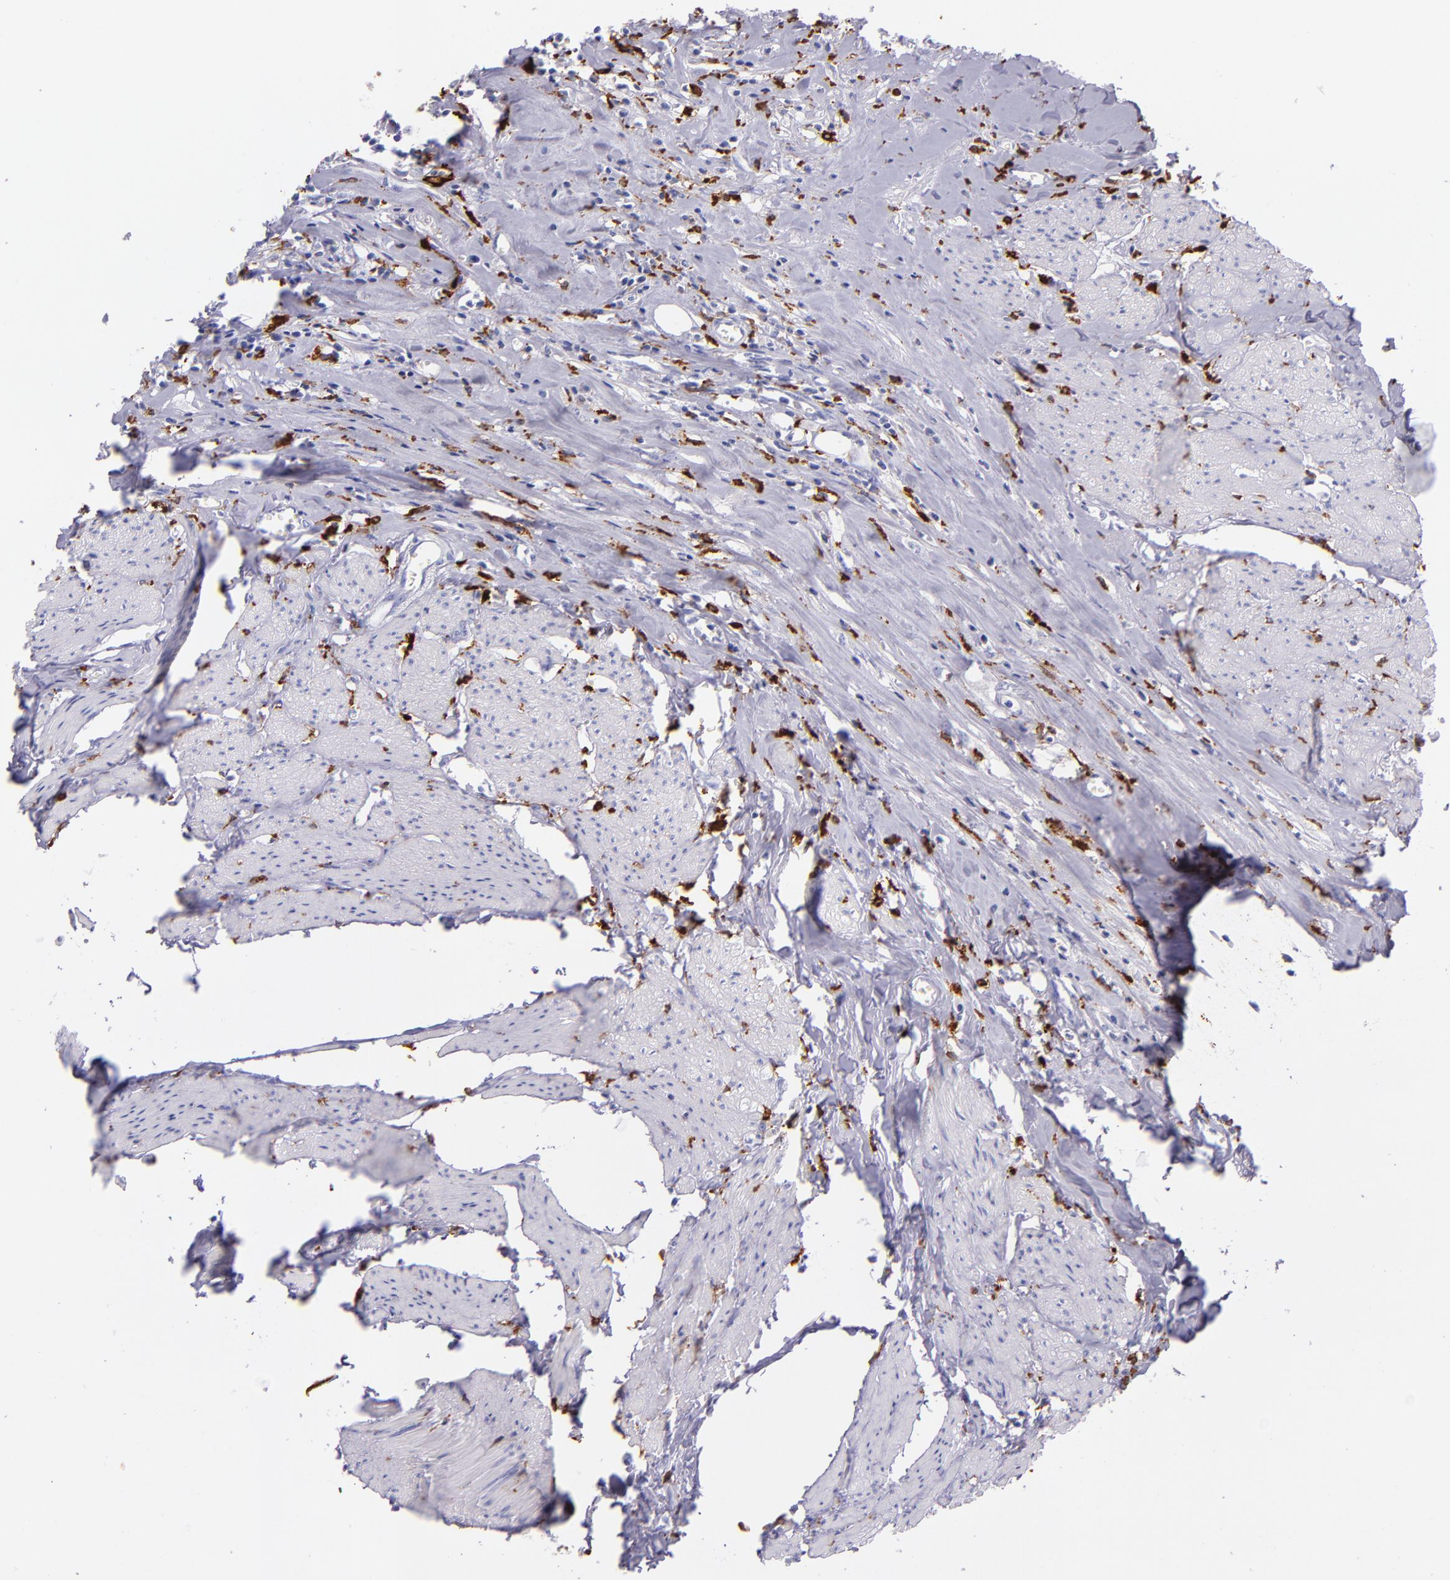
{"staining": {"intensity": "negative", "quantity": "none", "location": "none"}, "tissue": "urothelial cancer", "cell_type": "Tumor cells", "image_type": "cancer", "snomed": [{"axis": "morphology", "description": "Urothelial carcinoma, High grade"}, {"axis": "topography", "description": "Urinary bladder"}], "caption": "An immunohistochemistry (IHC) micrograph of urothelial carcinoma (high-grade) is shown. There is no staining in tumor cells of urothelial carcinoma (high-grade).", "gene": "CD163", "patient": {"sex": "male", "age": 54}}